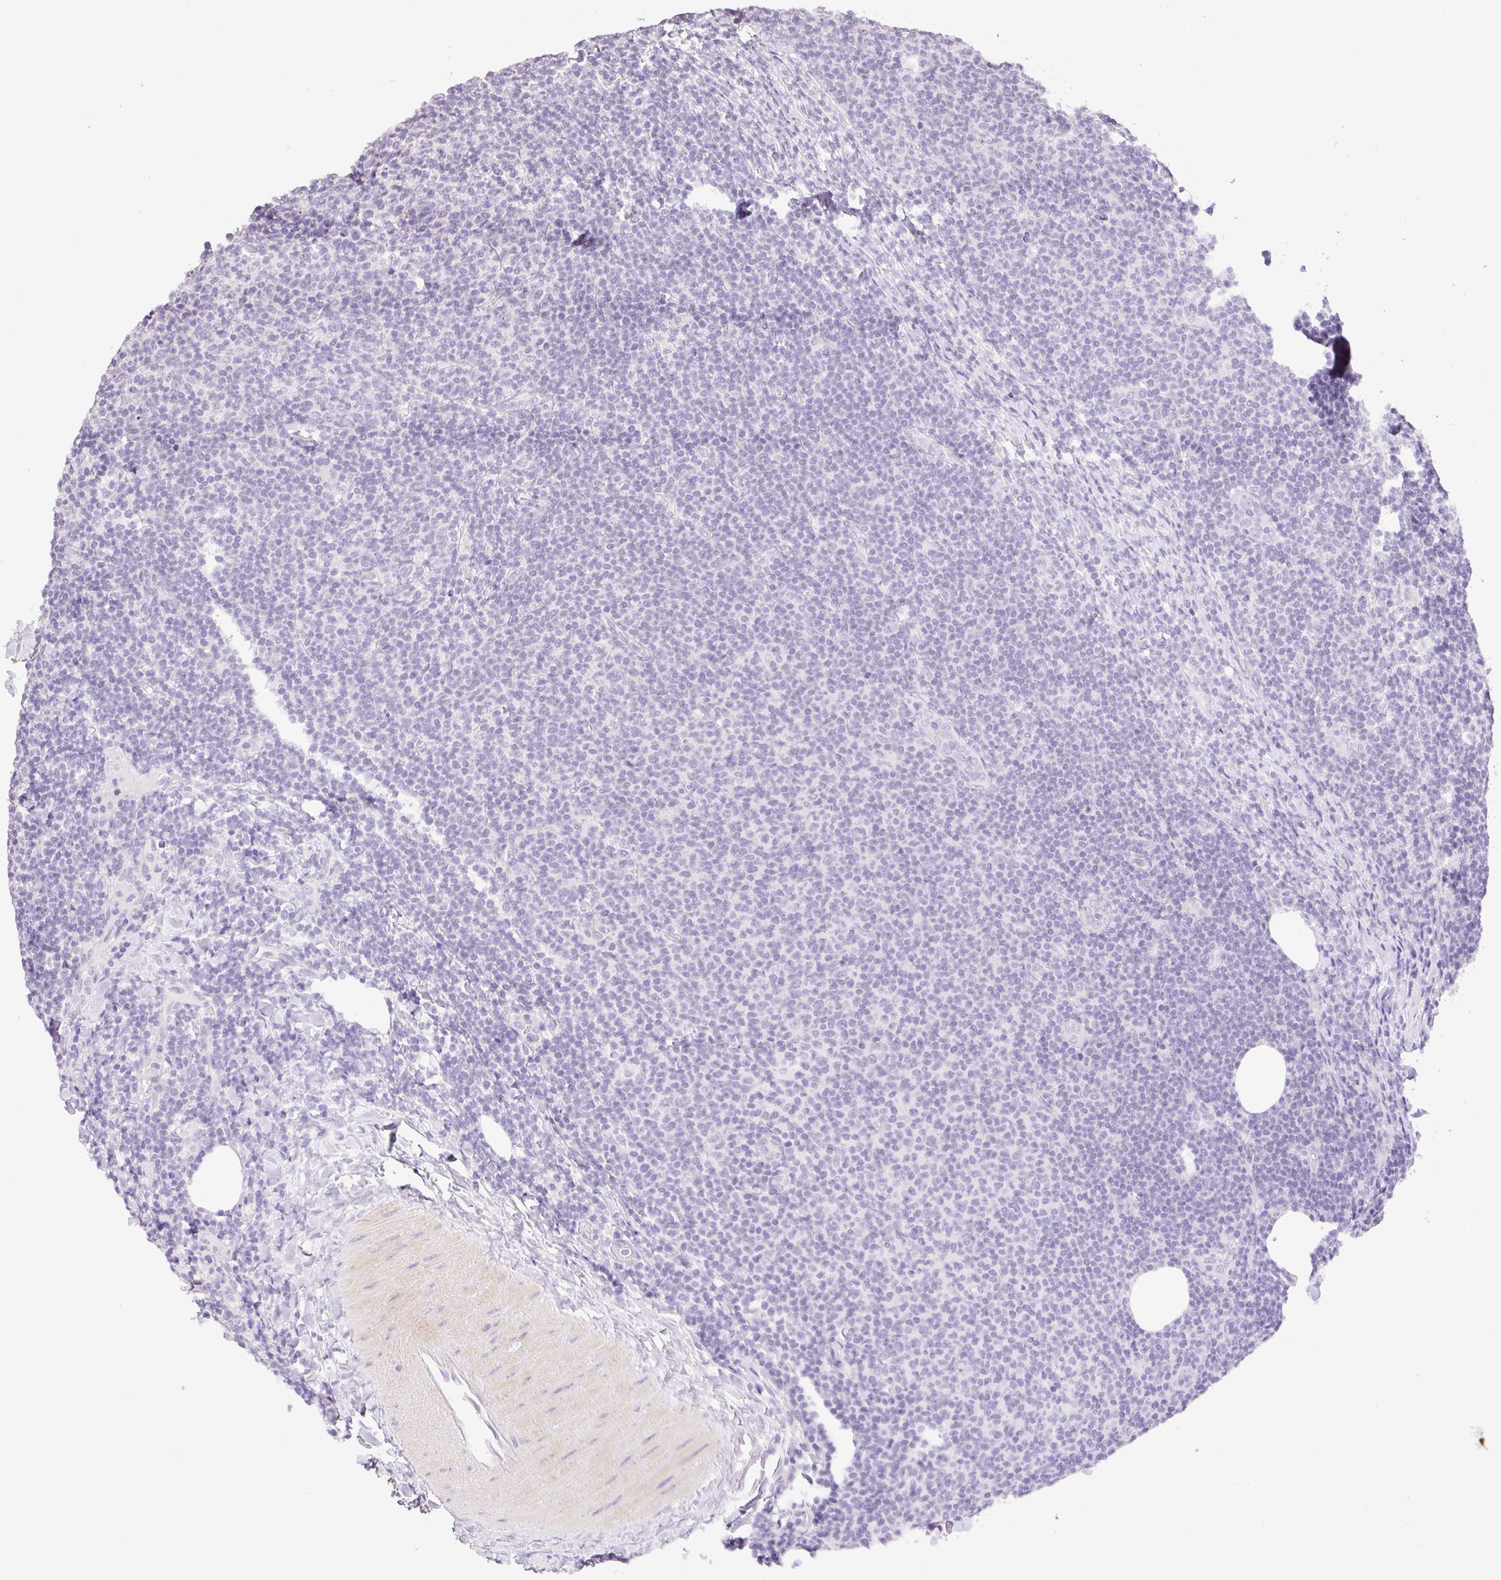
{"staining": {"intensity": "negative", "quantity": "none", "location": "none"}, "tissue": "lymphoma", "cell_type": "Tumor cells", "image_type": "cancer", "snomed": [{"axis": "morphology", "description": "Malignant lymphoma, non-Hodgkin's type, Low grade"}, {"axis": "topography", "description": "Lymph node"}], "caption": "High power microscopy photomicrograph of an immunohistochemistry (IHC) histopathology image of lymphoma, revealing no significant staining in tumor cells.", "gene": "HCRTR2", "patient": {"sex": "male", "age": 66}}